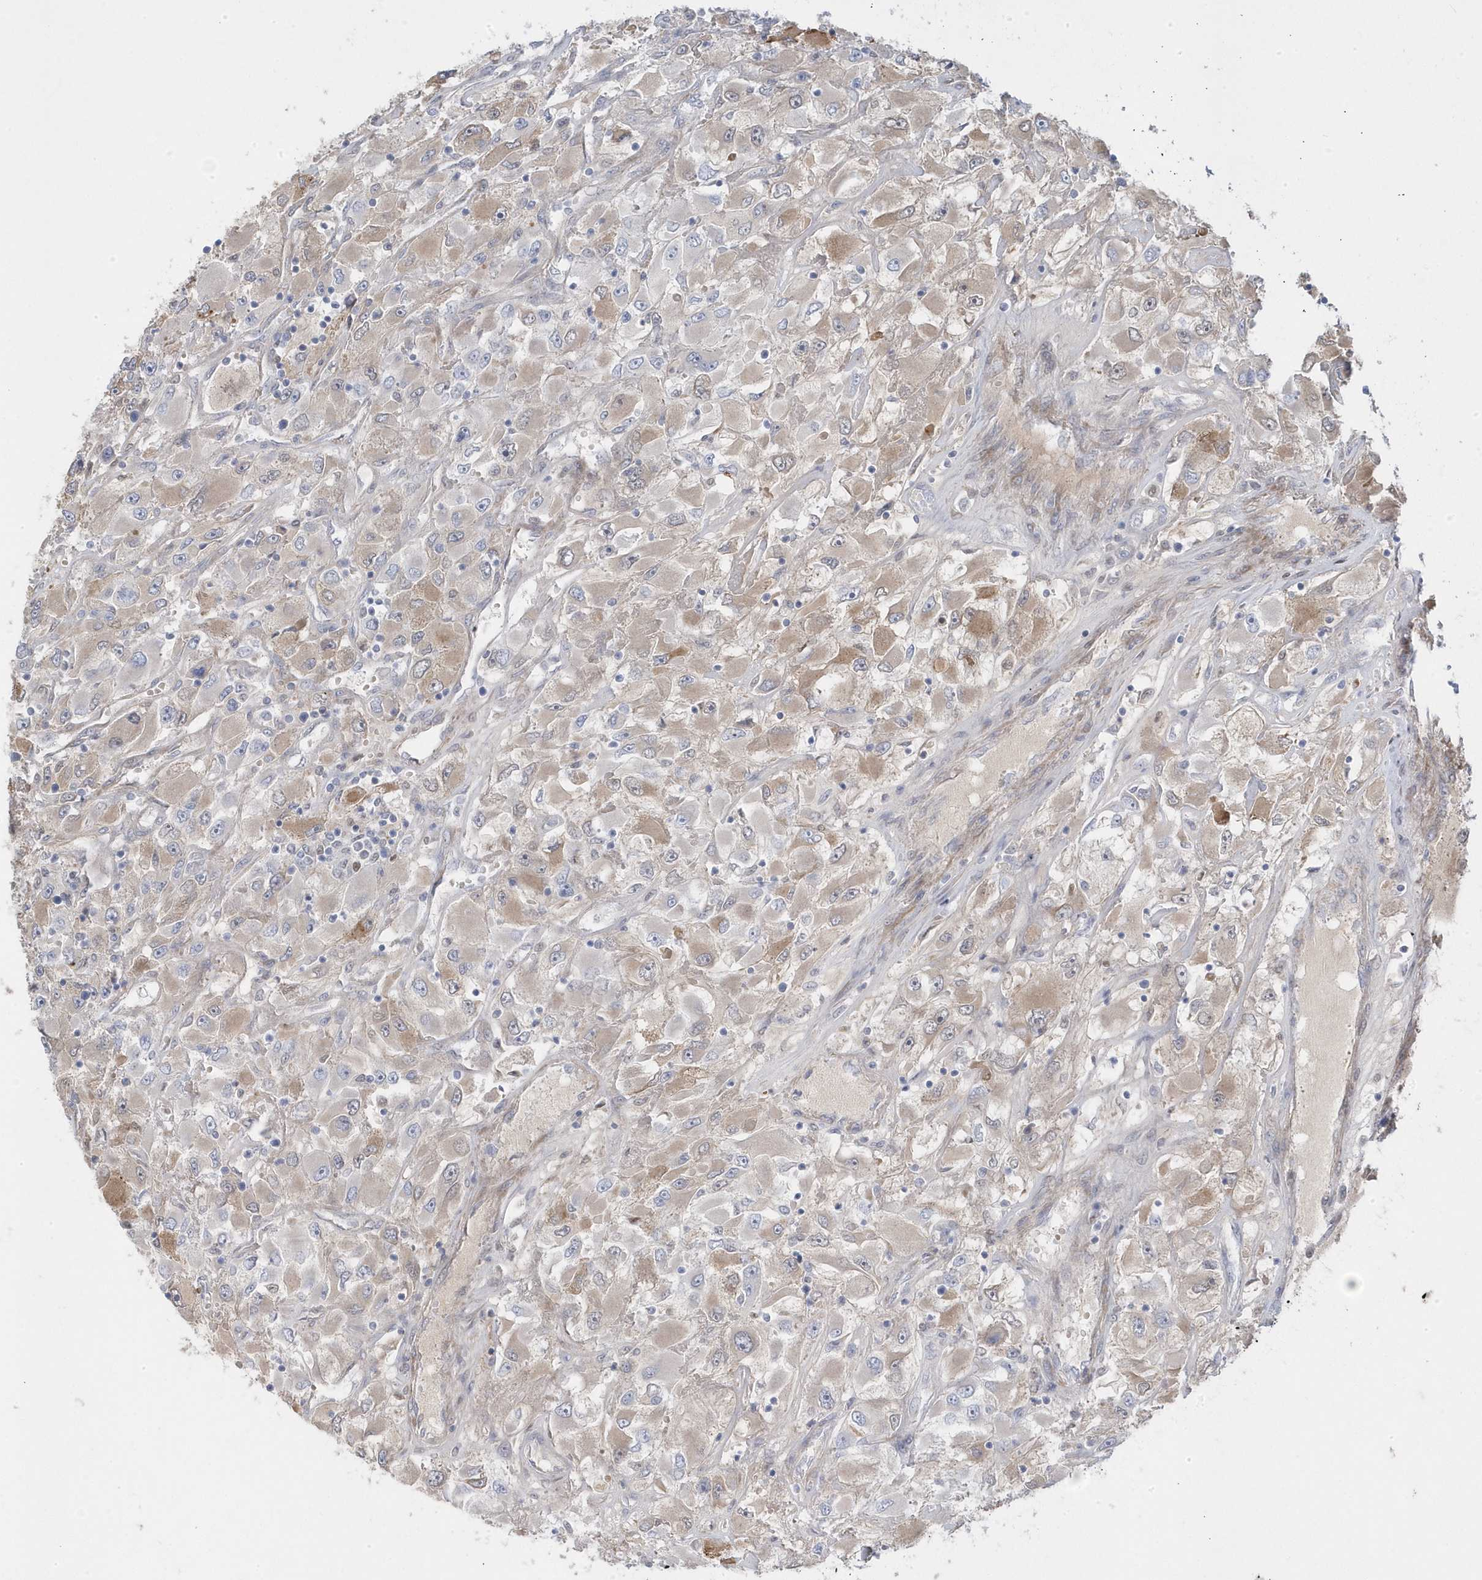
{"staining": {"intensity": "moderate", "quantity": "<25%", "location": "cytoplasmic/membranous"}, "tissue": "renal cancer", "cell_type": "Tumor cells", "image_type": "cancer", "snomed": [{"axis": "morphology", "description": "Adenocarcinoma, NOS"}, {"axis": "topography", "description": "Kidney"}], "caption": "Immunohistochemistry (IHC) image of adenocarcinoma (renal) stained for a protein (brown), which exhibits low levels of moderate cytoplasmic/membranous positivity in about <25% of tumor cells.", "gene": "GTPBP6", "patient": {"sex": "female", "age": 52}}